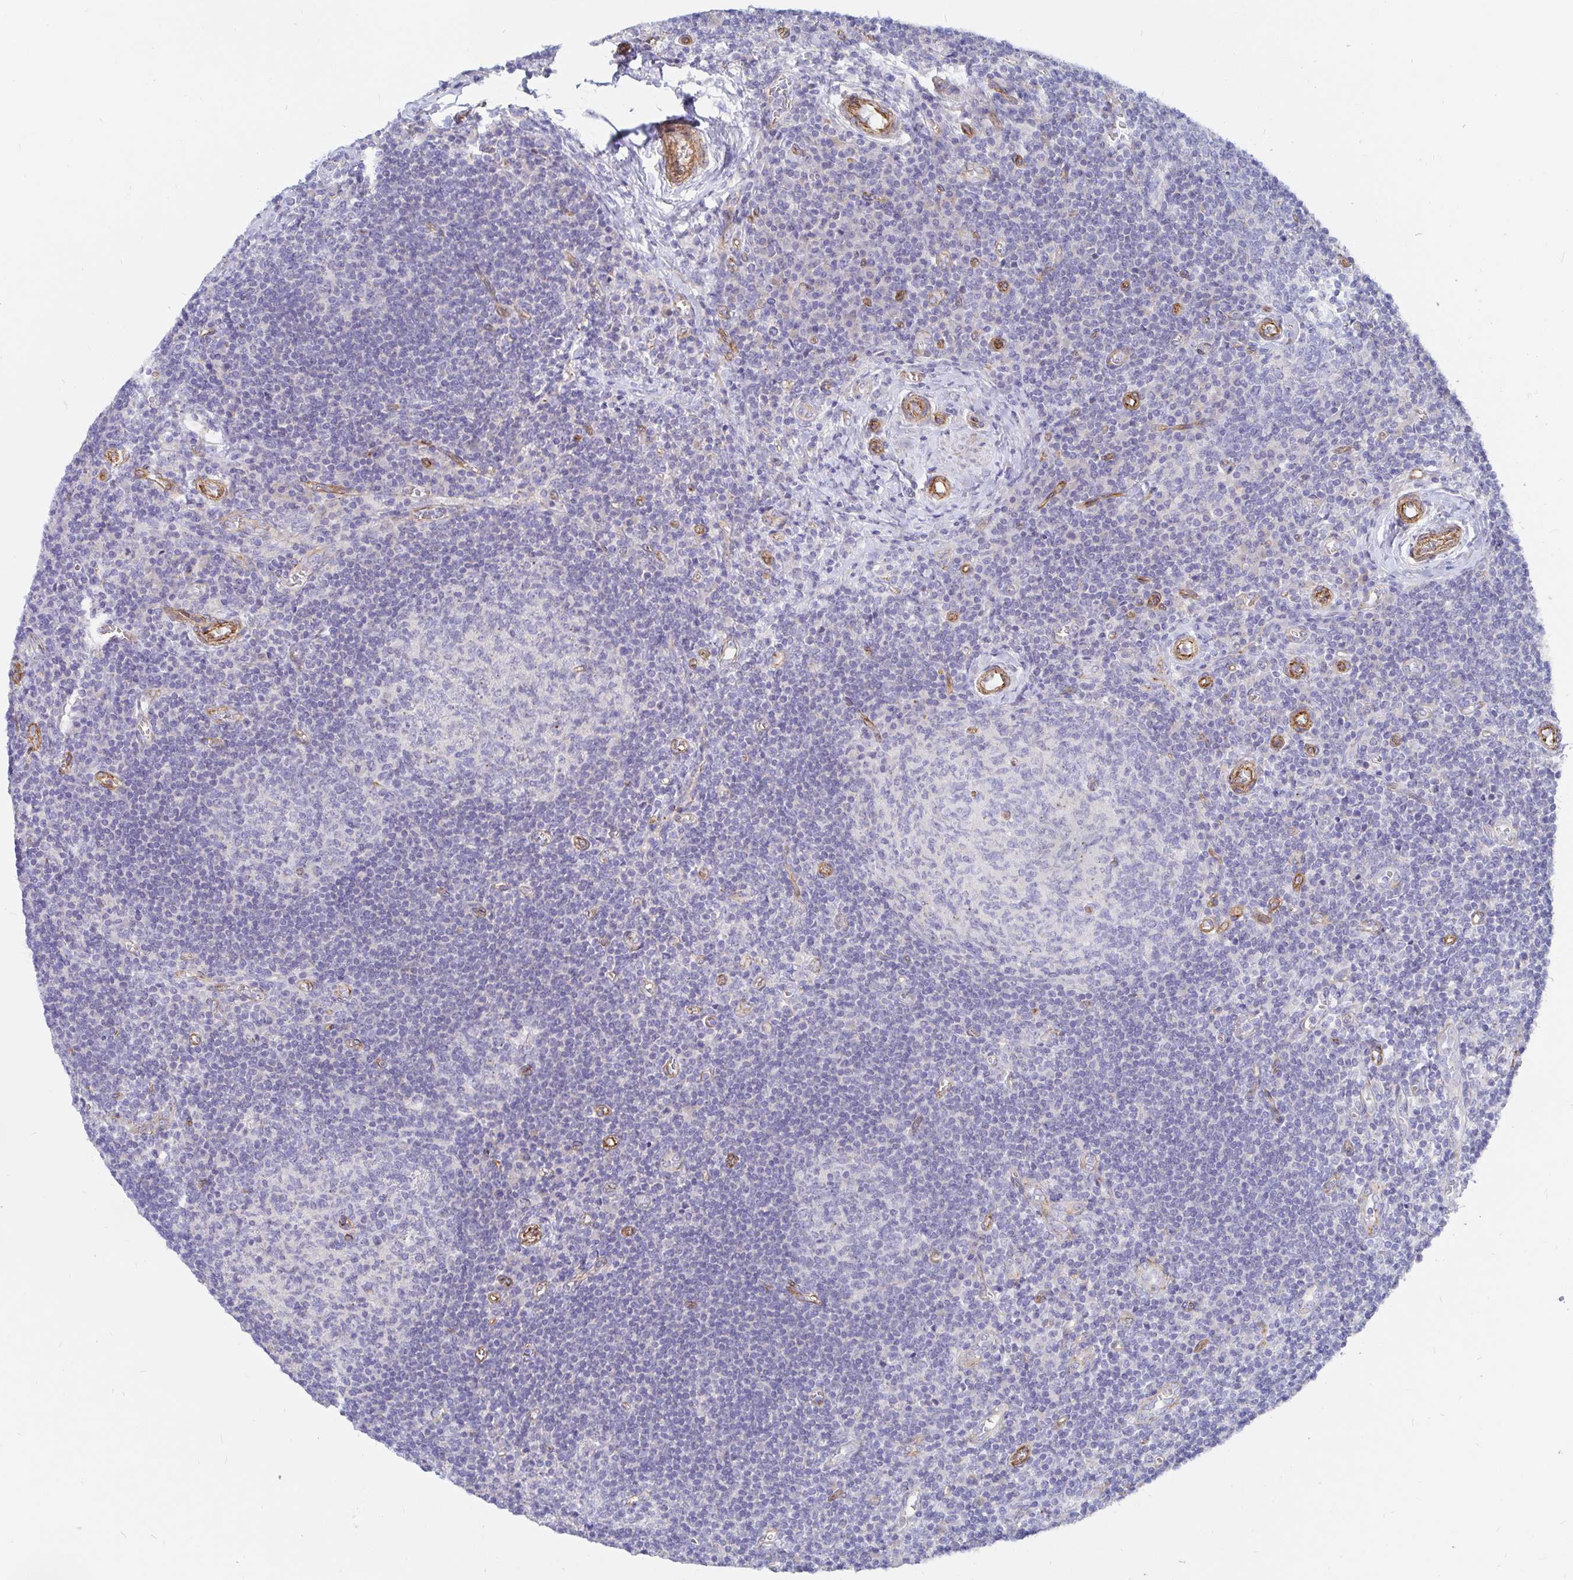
{"staining": {"intensity": "negative", "quantity": "none", "location": "none"}, "tissue": "lymph node", "cell_type": "Germinal center cells", "image_type": "normal", "snomed": [{"axis": "morphology", "description": "Normal tissue, NOS"}, {"axis": "topography", "description": "Lymph node"}], "caption": "This is an immunohistochemistry histopathology image of benign human lymph node. There is no staining in germinal center cells.", "gene": "COX16", "patient": {"sex": "male", "age": 67}}